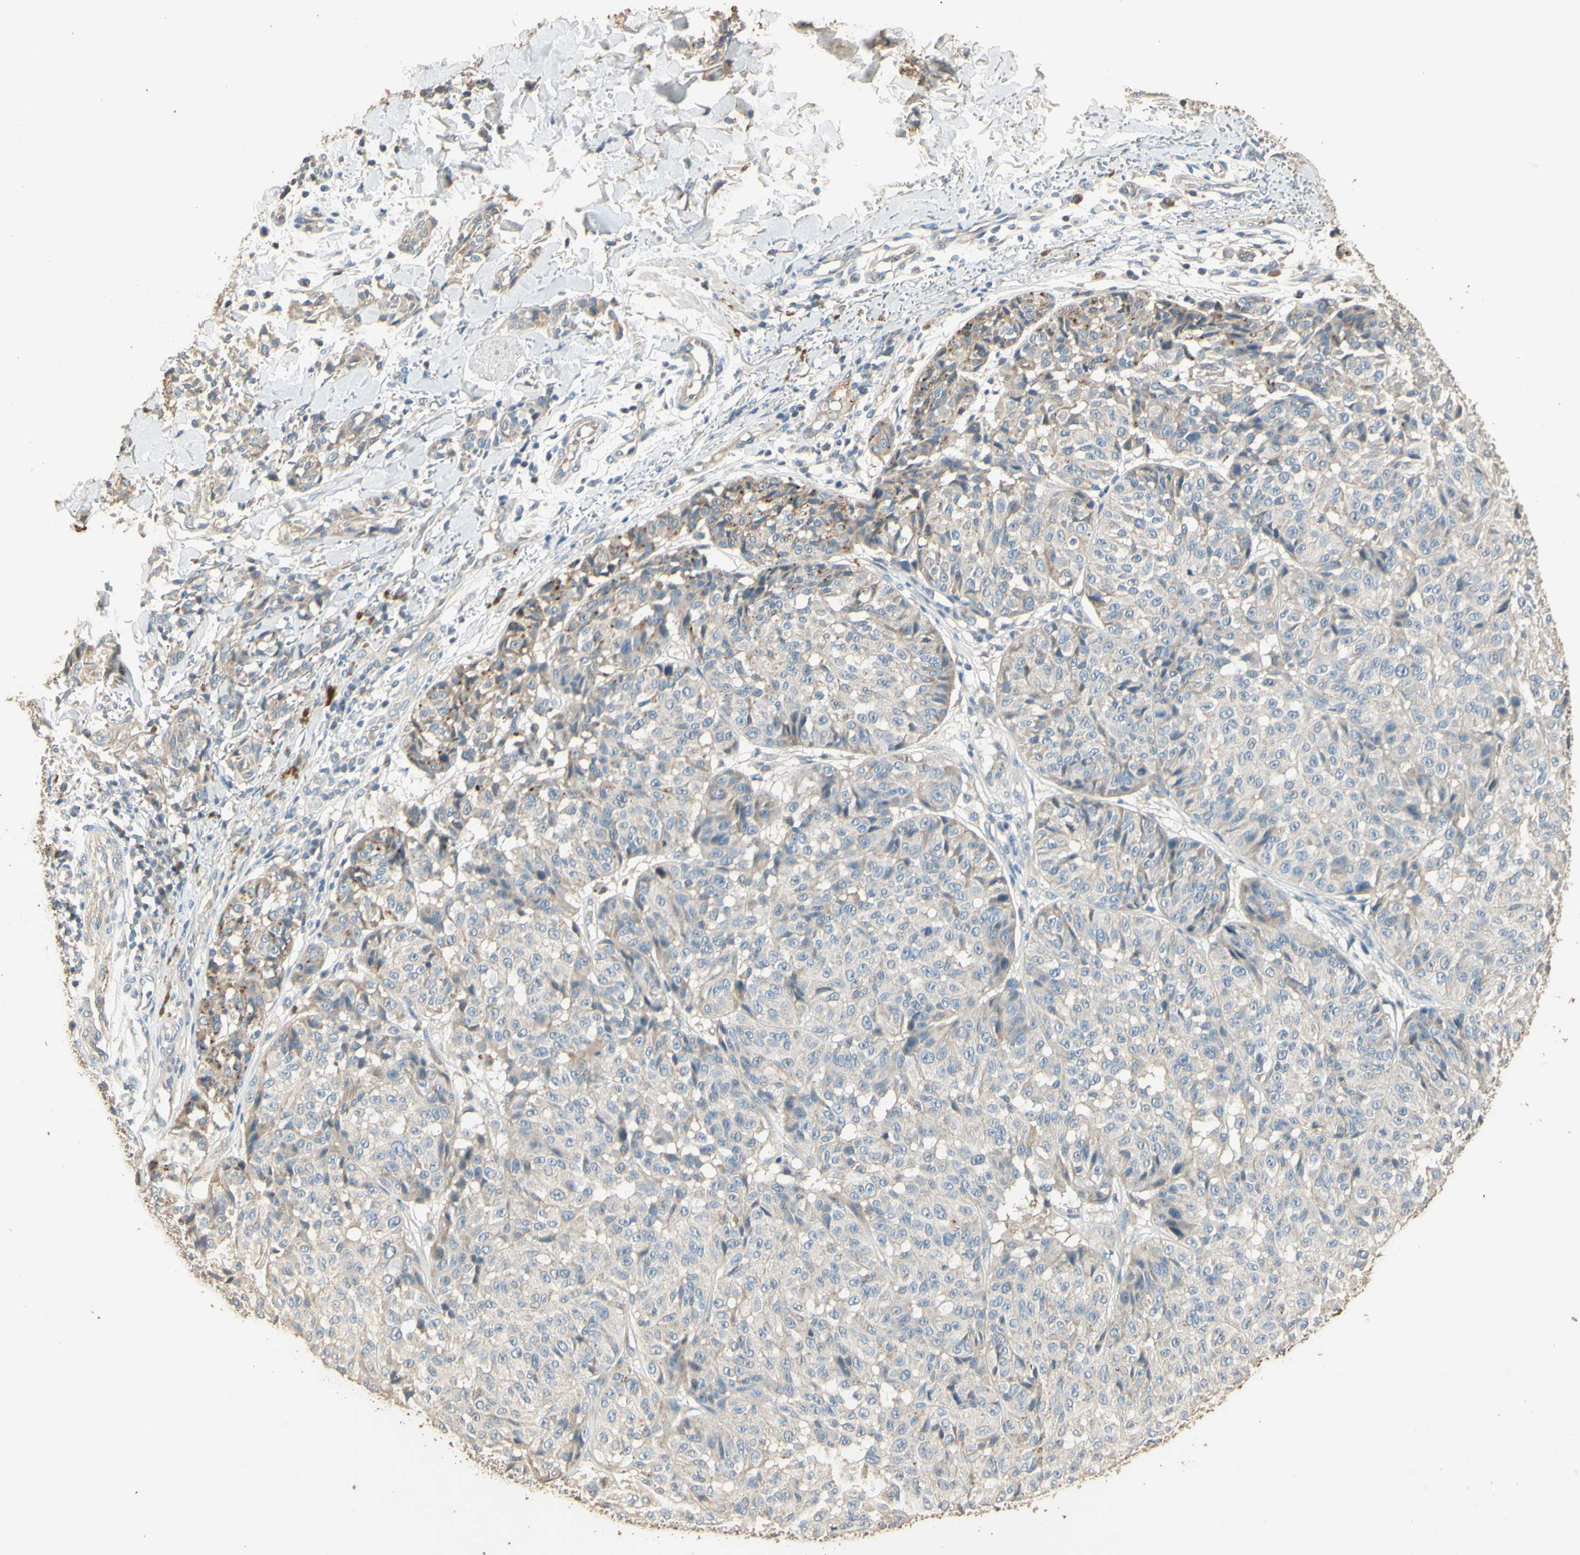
{"staining": {"intensity": "negative", "quantity": "none", "location": "none"}, "tissue": "melanoma", "cell_type": "Tumor cells", "image_type": "cancer", "snomed": [{"axis": "morphology", "description": "Malignant melanoma, NOS"}, {"axis": "topography", "description": "Skin"}], "caption": "IHC of melanoma shows no expression in tumor cells.", "gene": "ARHGEF17", "patient": {"sex": "female", "age": 46}}